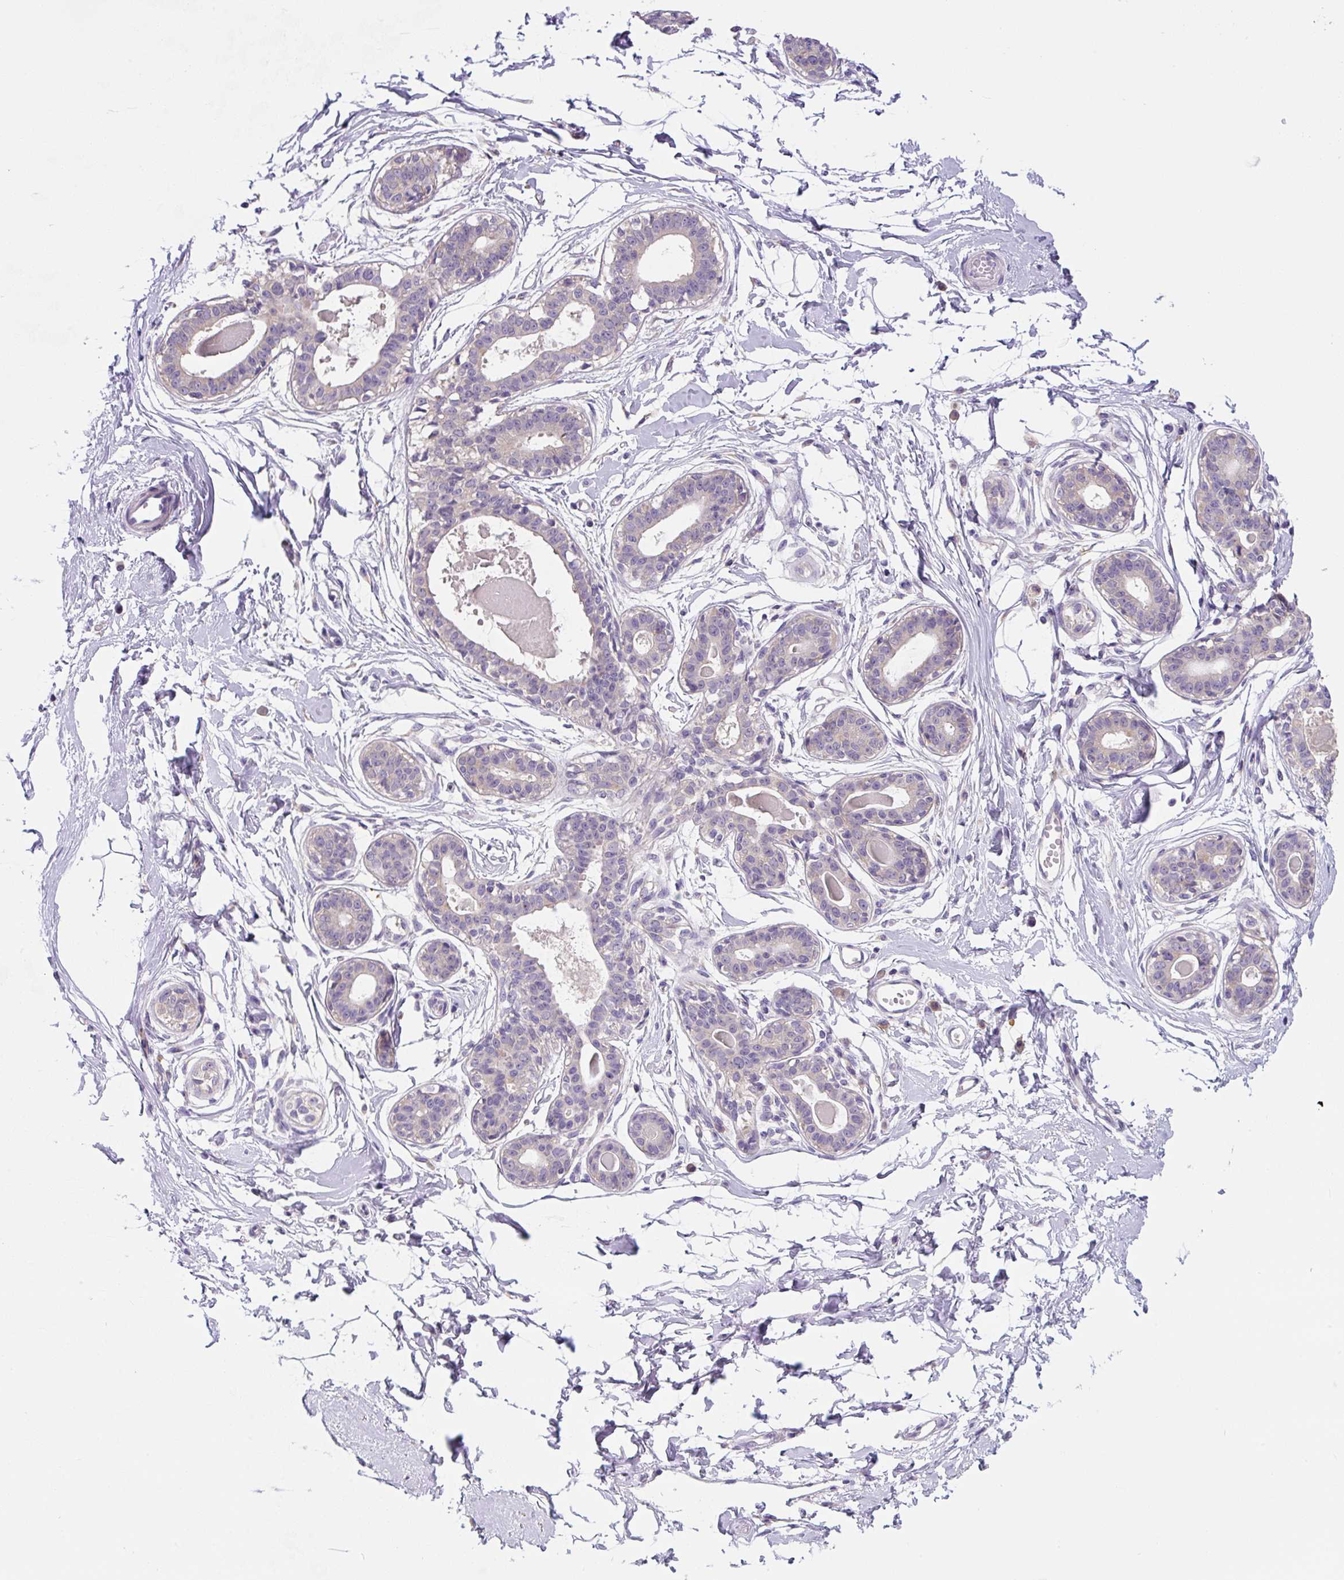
{"staining": {"intensity": "negative", "quantity": "none", "location": "none"}, "tissue": "breast", "cell_type": "Adipocytes", "image_type": "normal", "snomed": [{"axis": "morphology", "description": "Normal tissue, NOS"}, {"axis": "topography", "description": "Breast"}], "caption": "Breast stained for a protein using immunohistochemistry reveals no expression adipocytes.", "gene": "FZD5", "patient": {"sex": "female", "age": 45}}